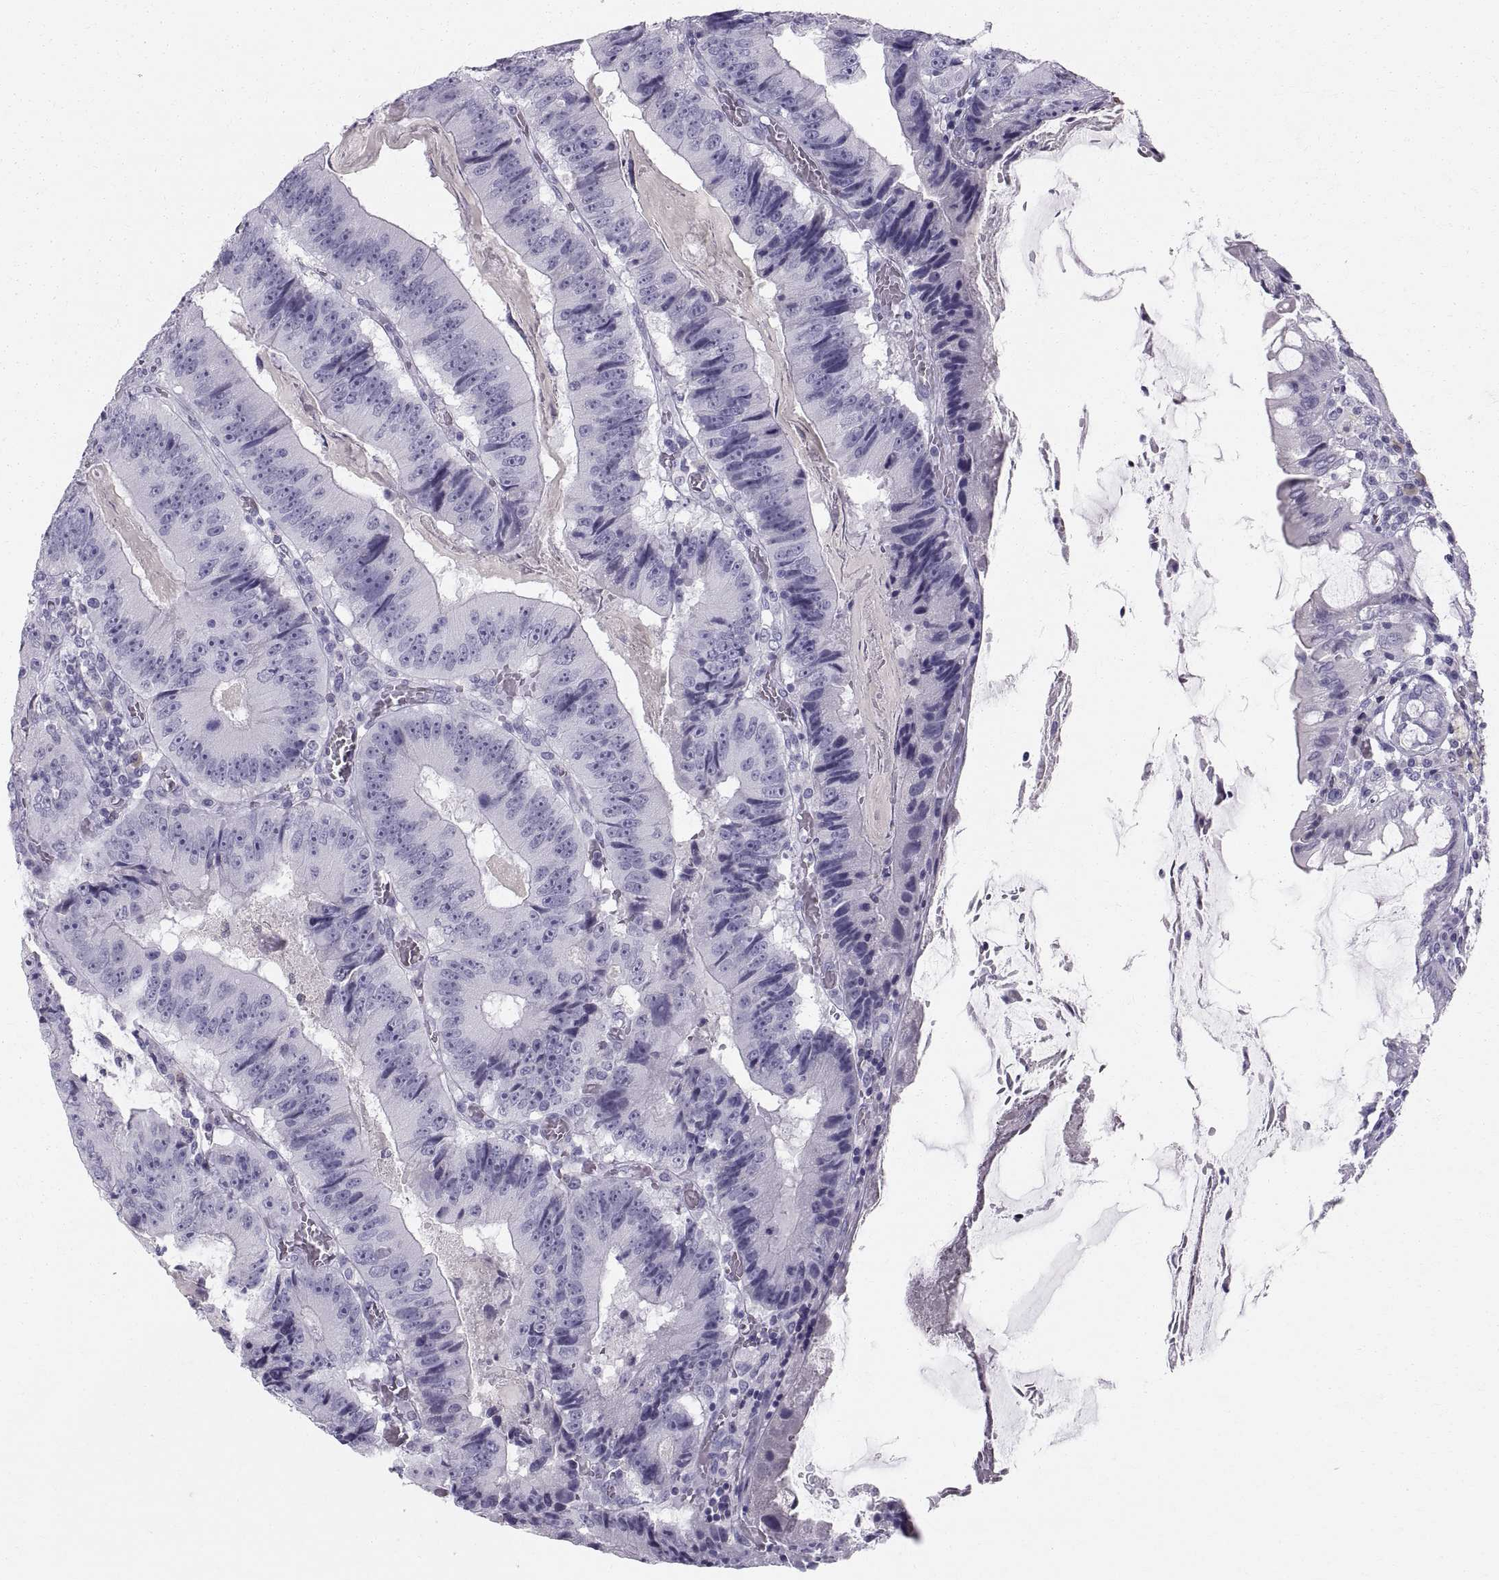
{"staining": {"intensity": "negative", "quantity": "none", "location": "none"}, "tissue": "colorectal cancer", "cell_type": "Tumor cells", "image_type": "cancer", "snomed": [{"axis": "morphology", "description": "Adenocarcinoma, NOS"}, {"axis": "topography", "description": "Colon"}], "caption": "An IHC histopathology image of adenocarcinoma (colorectal) is shown. There is no staining in tumor cells of adenocarcinoma (colorectal).", "gene": "SLC22A6", "patient": {"sex": "female", "age": 86}}